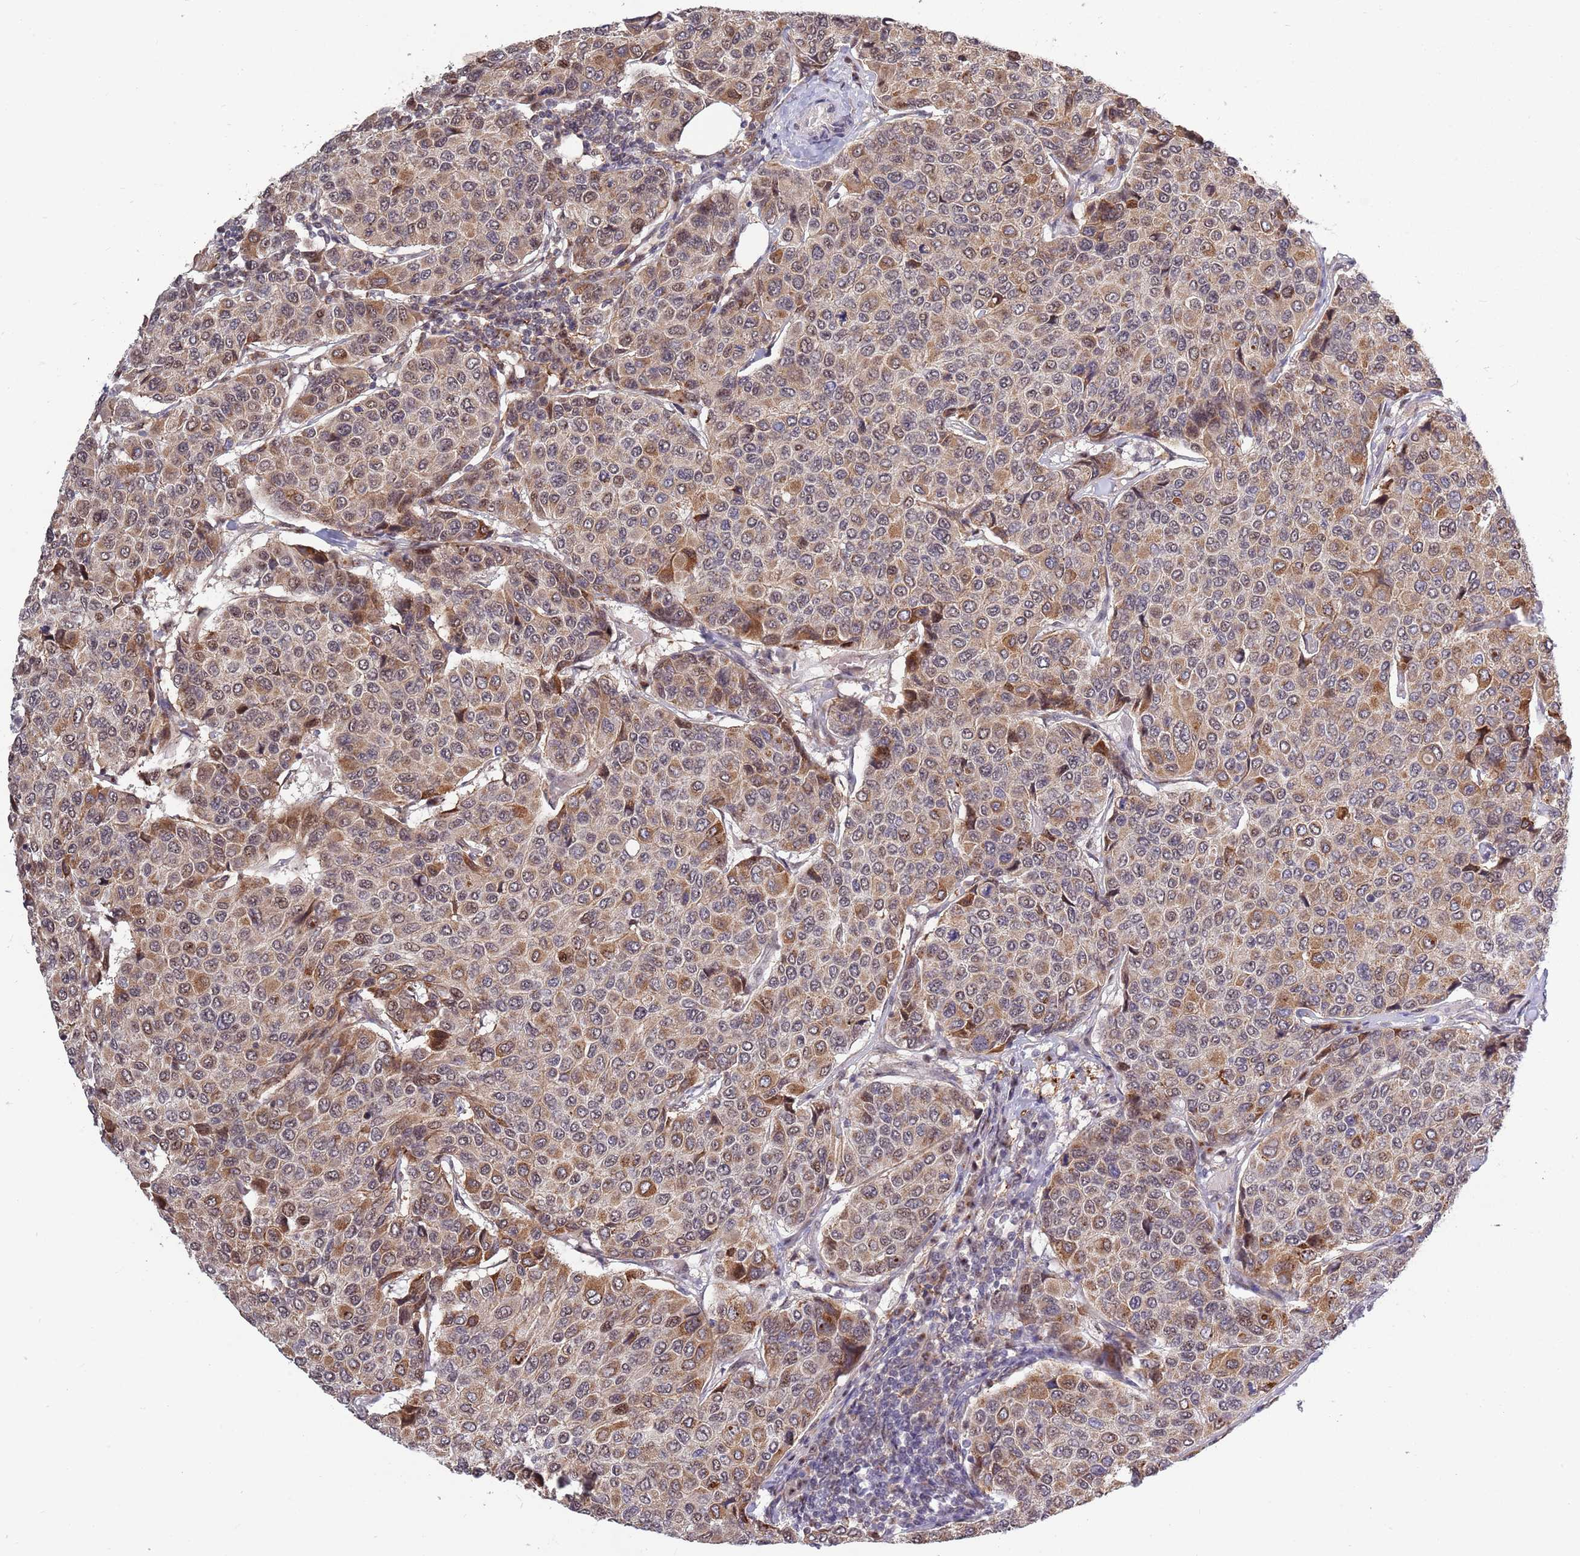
{"staining": {"intensity": "moderate", "quantity": ">75%", "location": "cytoplasmic/membranous,nuclear"}, "tissue": "breast cancer", "cell_type": "Tumor cells", "image_type": "cancer", "snomed": [{"axis": "morphology", "description": "Duct carcinoma"}, {"axis": "topography", "description": "Breast"}], "caption": "Moderate cytoplasmic/membranous and nuclear positivity for a protein is identified in about >75% of tumor cells of breast cancer (invasive ductal carcinoma) using IHC.", "gene": "CCNJL", "patient": {"sex": "female", "age": 55}}